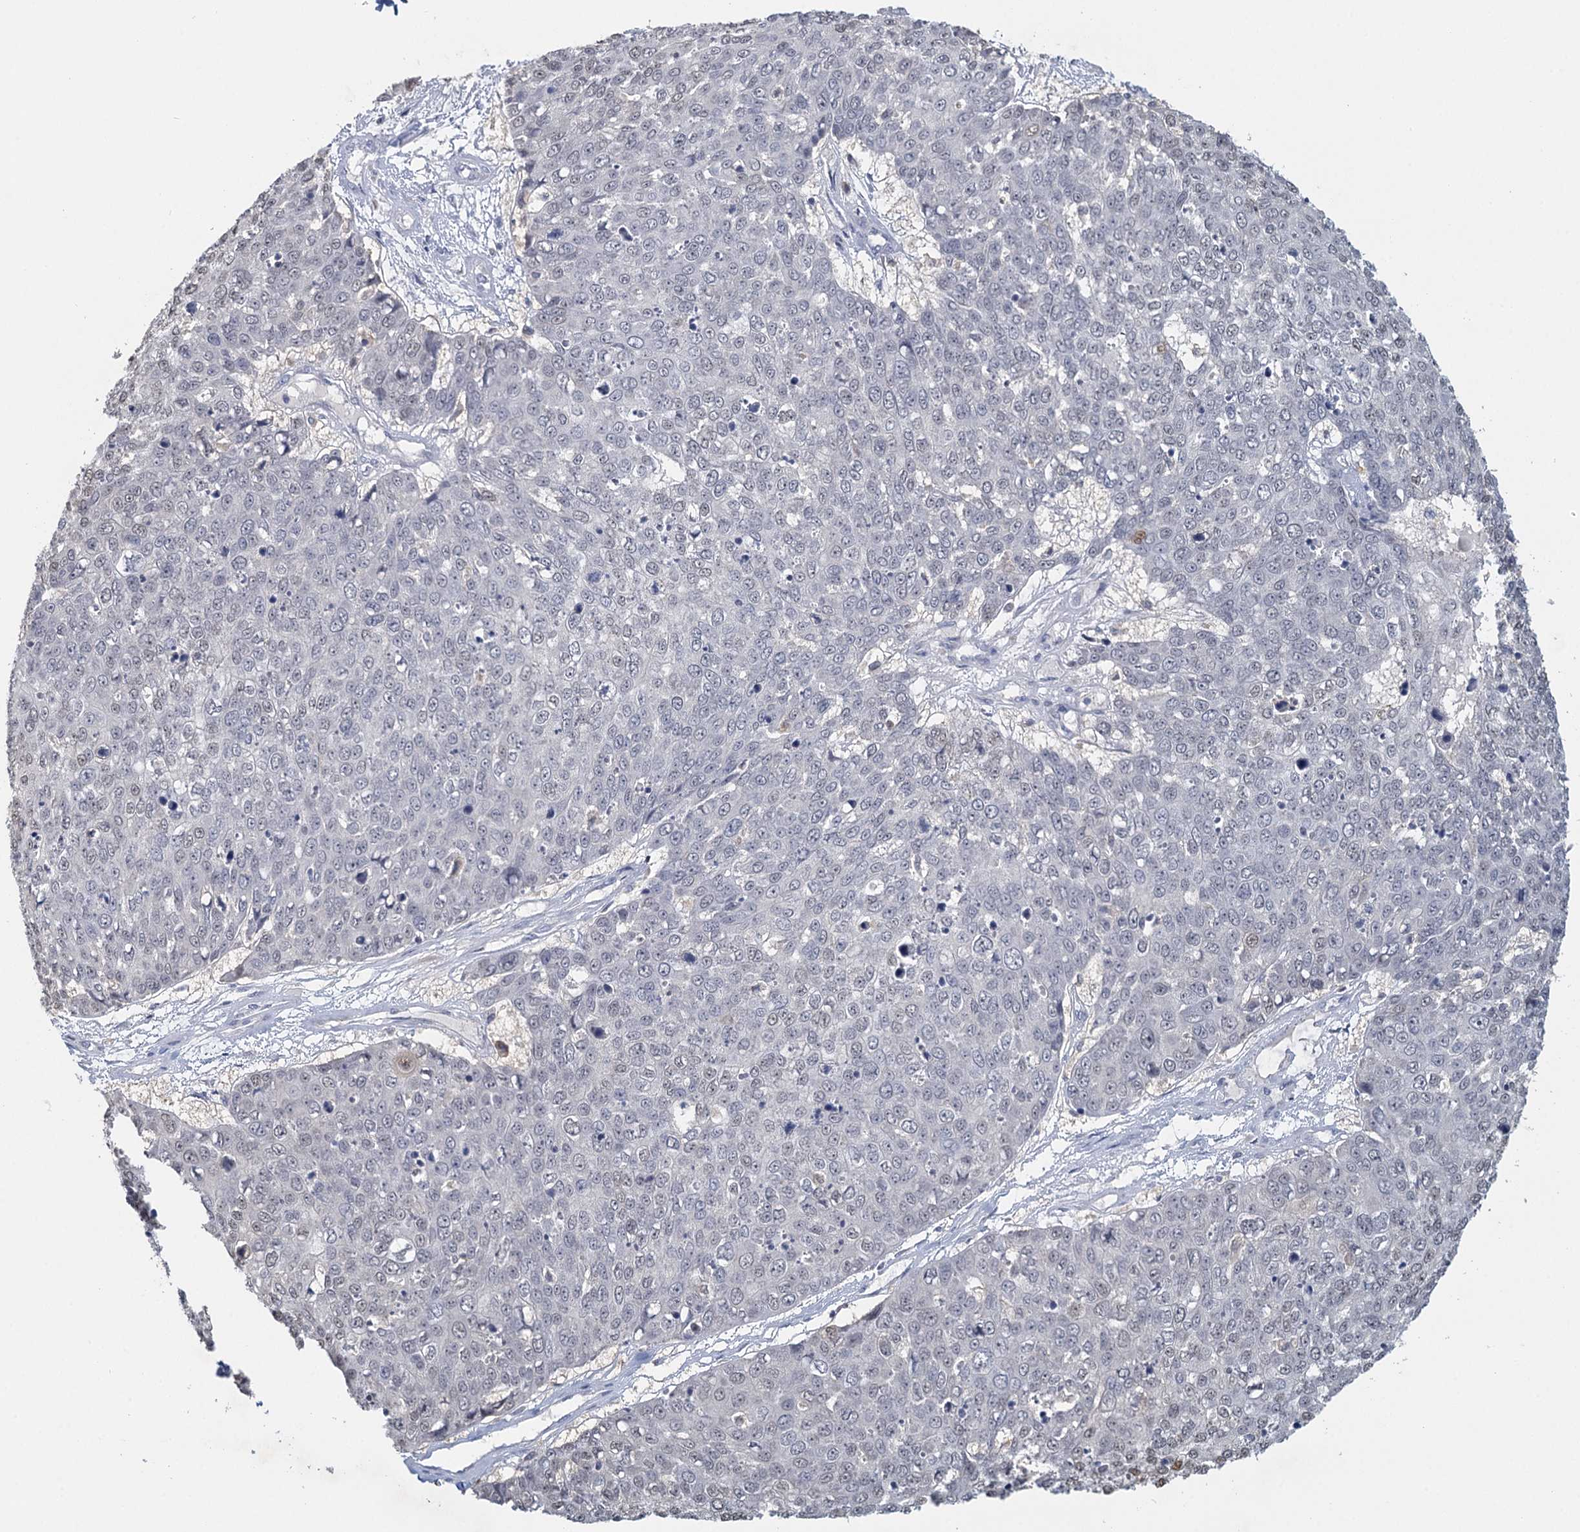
{"staining": {"intensity": "moderate", "quantity": "25%-75%", "location": "nuclear"}, "tissue": "skin cancer", "cell_type": "Tumor cells", "image_type": "cancer", "snomed": [{"axis": "morphology", "description": "Squamous cell carcinoma, NOS"}, {"axis": "topography", "description": "Skin"}], "caption": "This is a micrograph of immunohistochemistry (IHC) staining of skin cancer (squamous cell carcinoma), which shows moderate expression in the nuclear of tumor cells.", "gene": "MYO7B", "patient": {"sex": "female", "age": 44}}